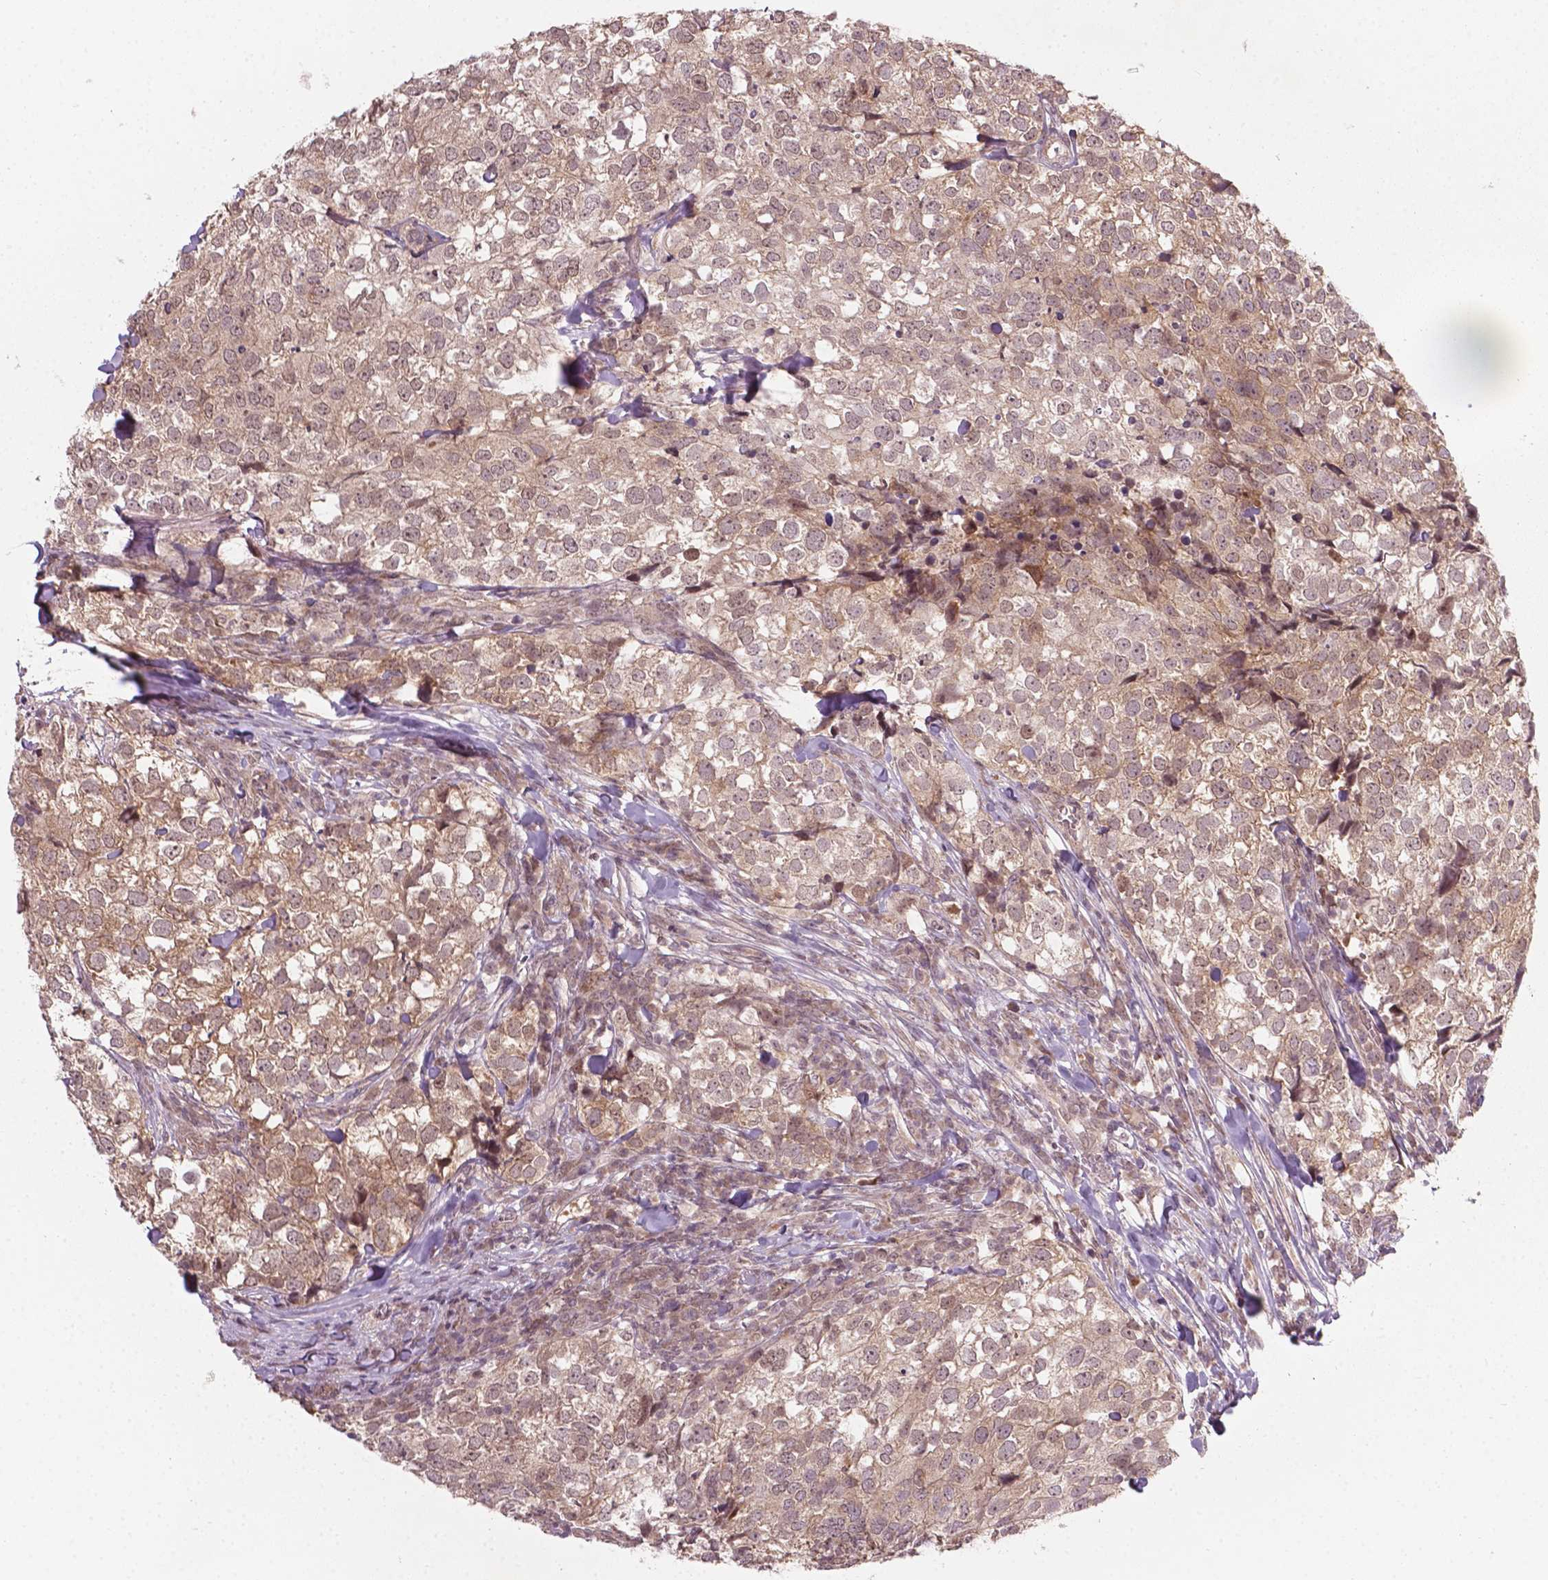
{"staining": {"intensity": "weak", "quantity": ">75%", "location": "cytoplasmic/membranous"}, "tissue": "breast cancer", "cell_type": "Tumor cells", "image_type": "cancer", "snomed": [{"axis": "morphology", "description": "Duct carcinoma"}, {"axis": "topography", "description": "Breast"}], "caption": "Immunohistochemical staining of human infiltrating ductal carcinoma (breast) displays low levels of weak cytoplasmic/membranous protein staining in about >75% of tumor cells.", "gene": "NFAT5", "patient": {"sex": "female", "age": 30}}